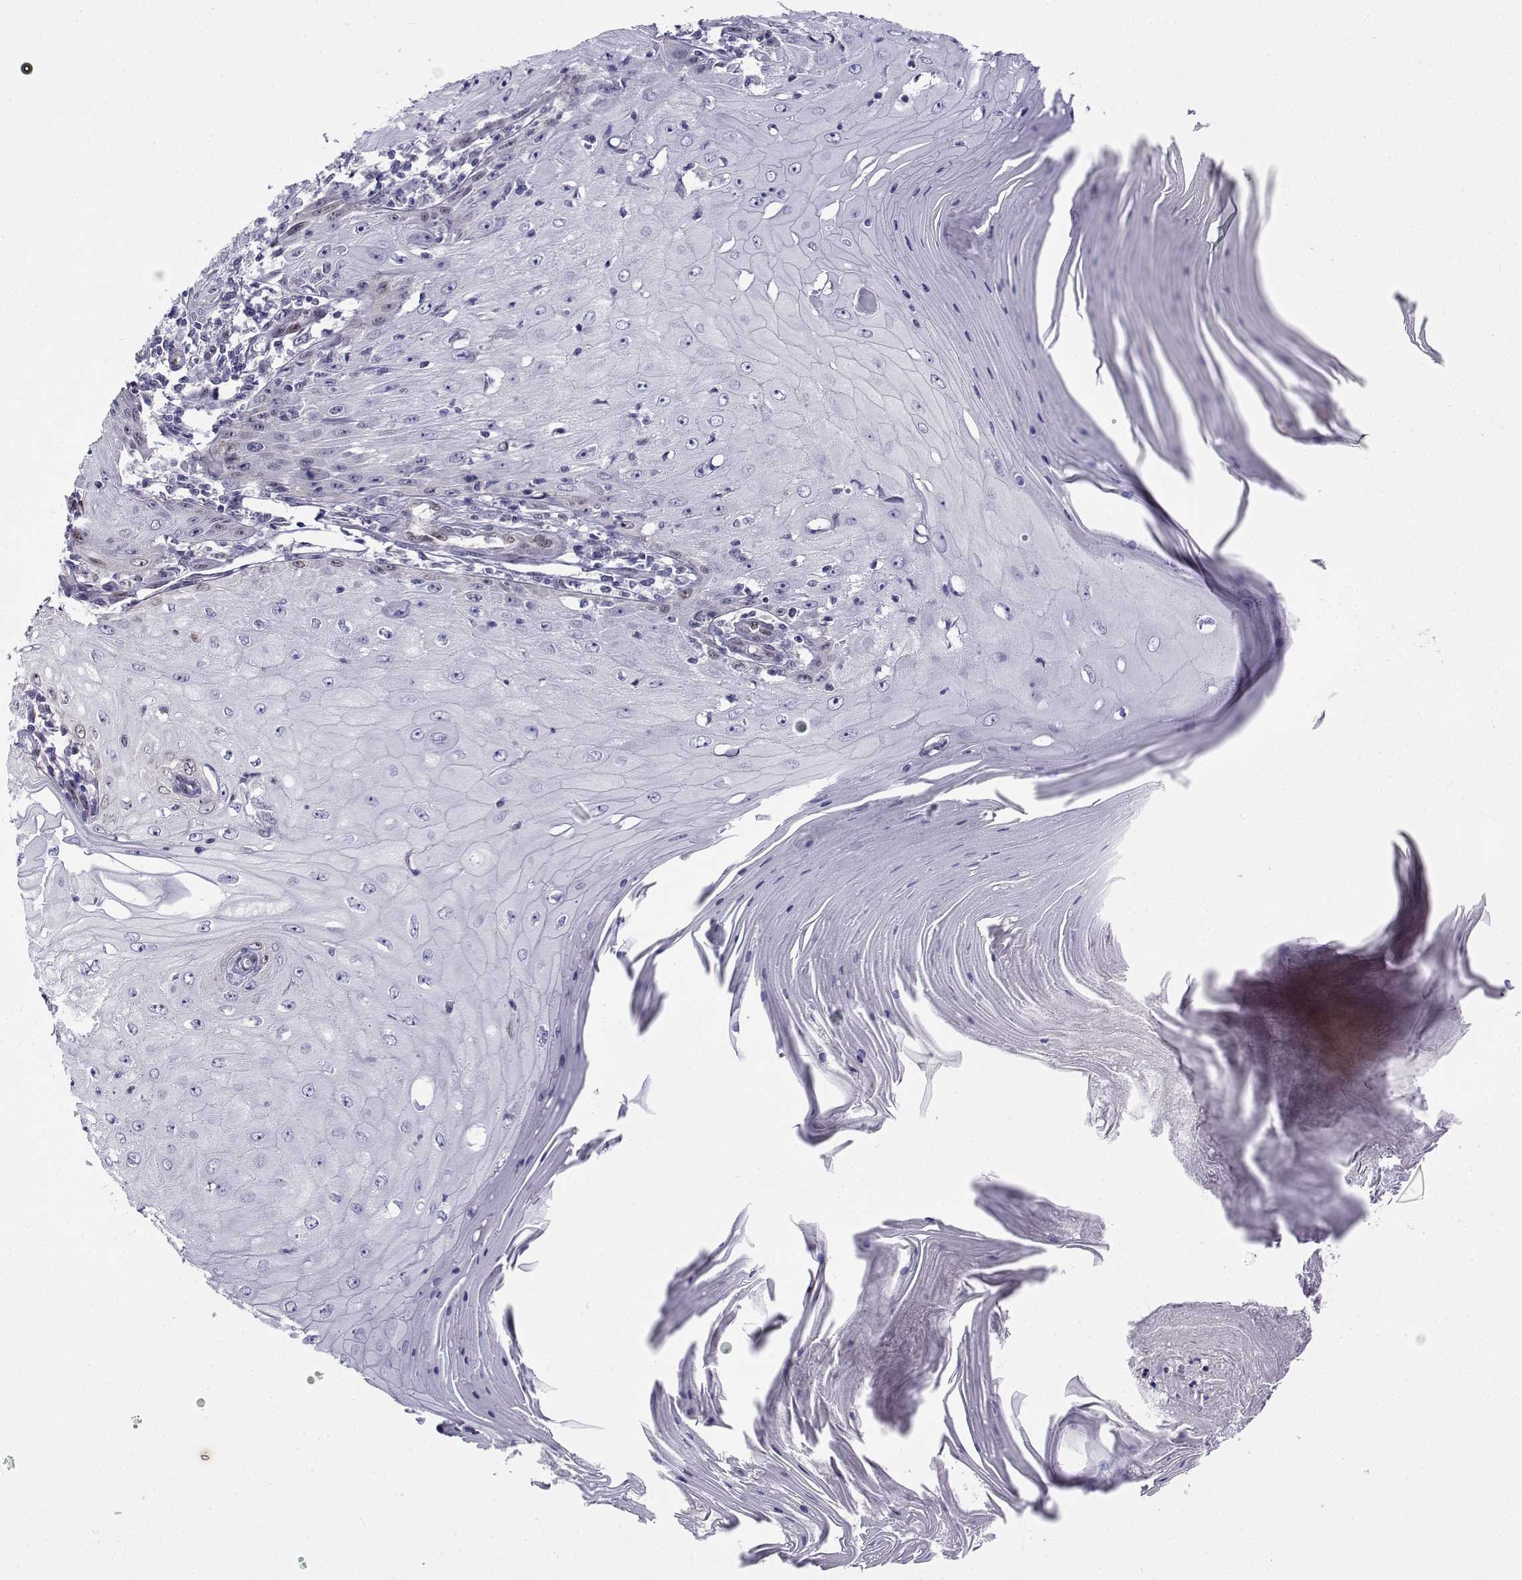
{"staining": {"intensity": "weak", "quantity": "<25%", "location": "nuclear"}, "tissue": "skin cancer", "cell_type": "Tumor cells", "image_type": "cancer", "snomed": [{"axis": "morphology", "description": "Squamous cell carcinoma, NOS"}, {"axis": "topography", "description": "Skin"}], "caption": "Immunohistochemistry histopathology image of human skin squamous cell carcinoma stained for a protein (brown), which shows no expression in tumor cells.", "gene": "ERF", "patient": {"sex": "female", "age": 73}}